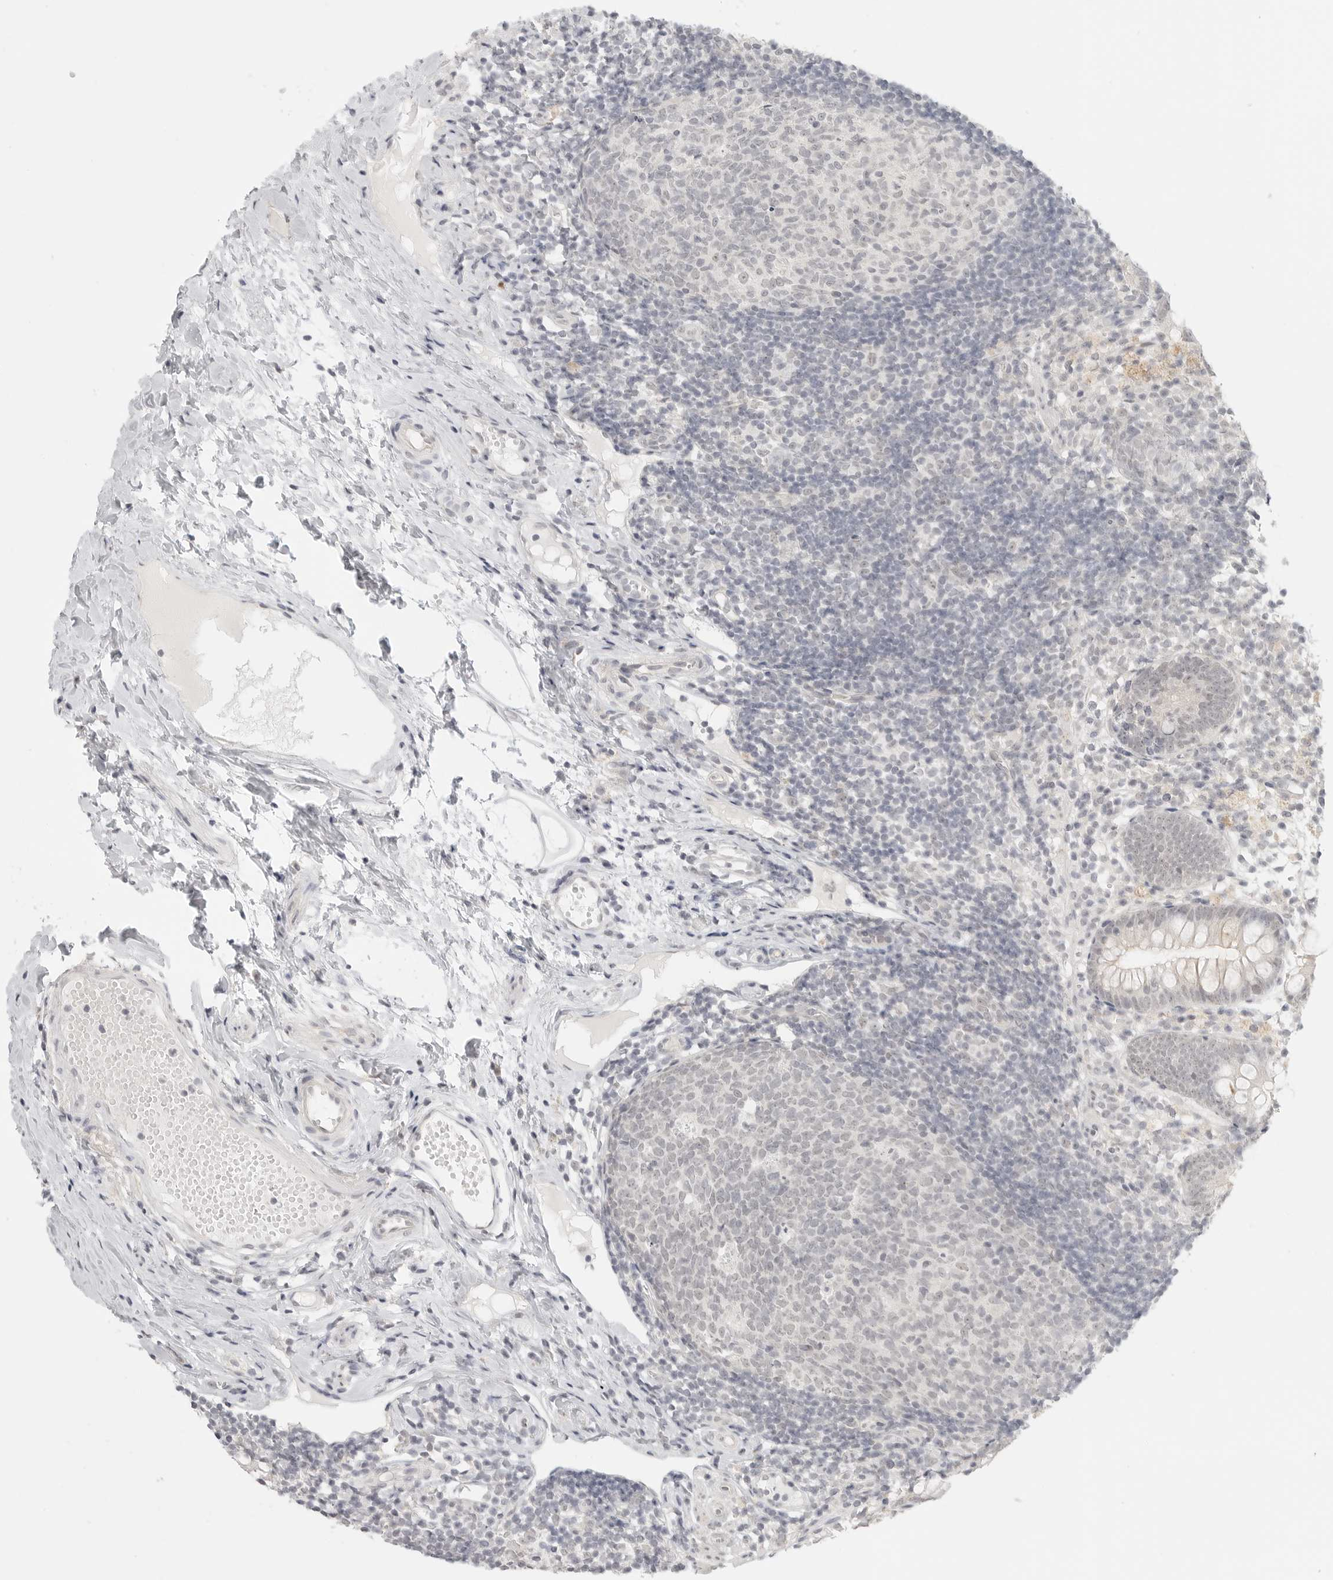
{"staining": {"intensity": "weak", "quantity": "<25%", "location": "nuclear"}, "tissue": "appendix", "cell_type": "Glandular cells", "image_type": "normal", "snomed": [{"axis": "morphology", "description": "Normal tissue, NOS"}, {"axis": "topography", "description": "Appendix"}], "caption": "This is a micrograph of immunohistochemistry staining of normal appendix, which shows no staining in glandular cells.", "gene": "KLK11", "patient": {"sex": "female", "age": 20}}